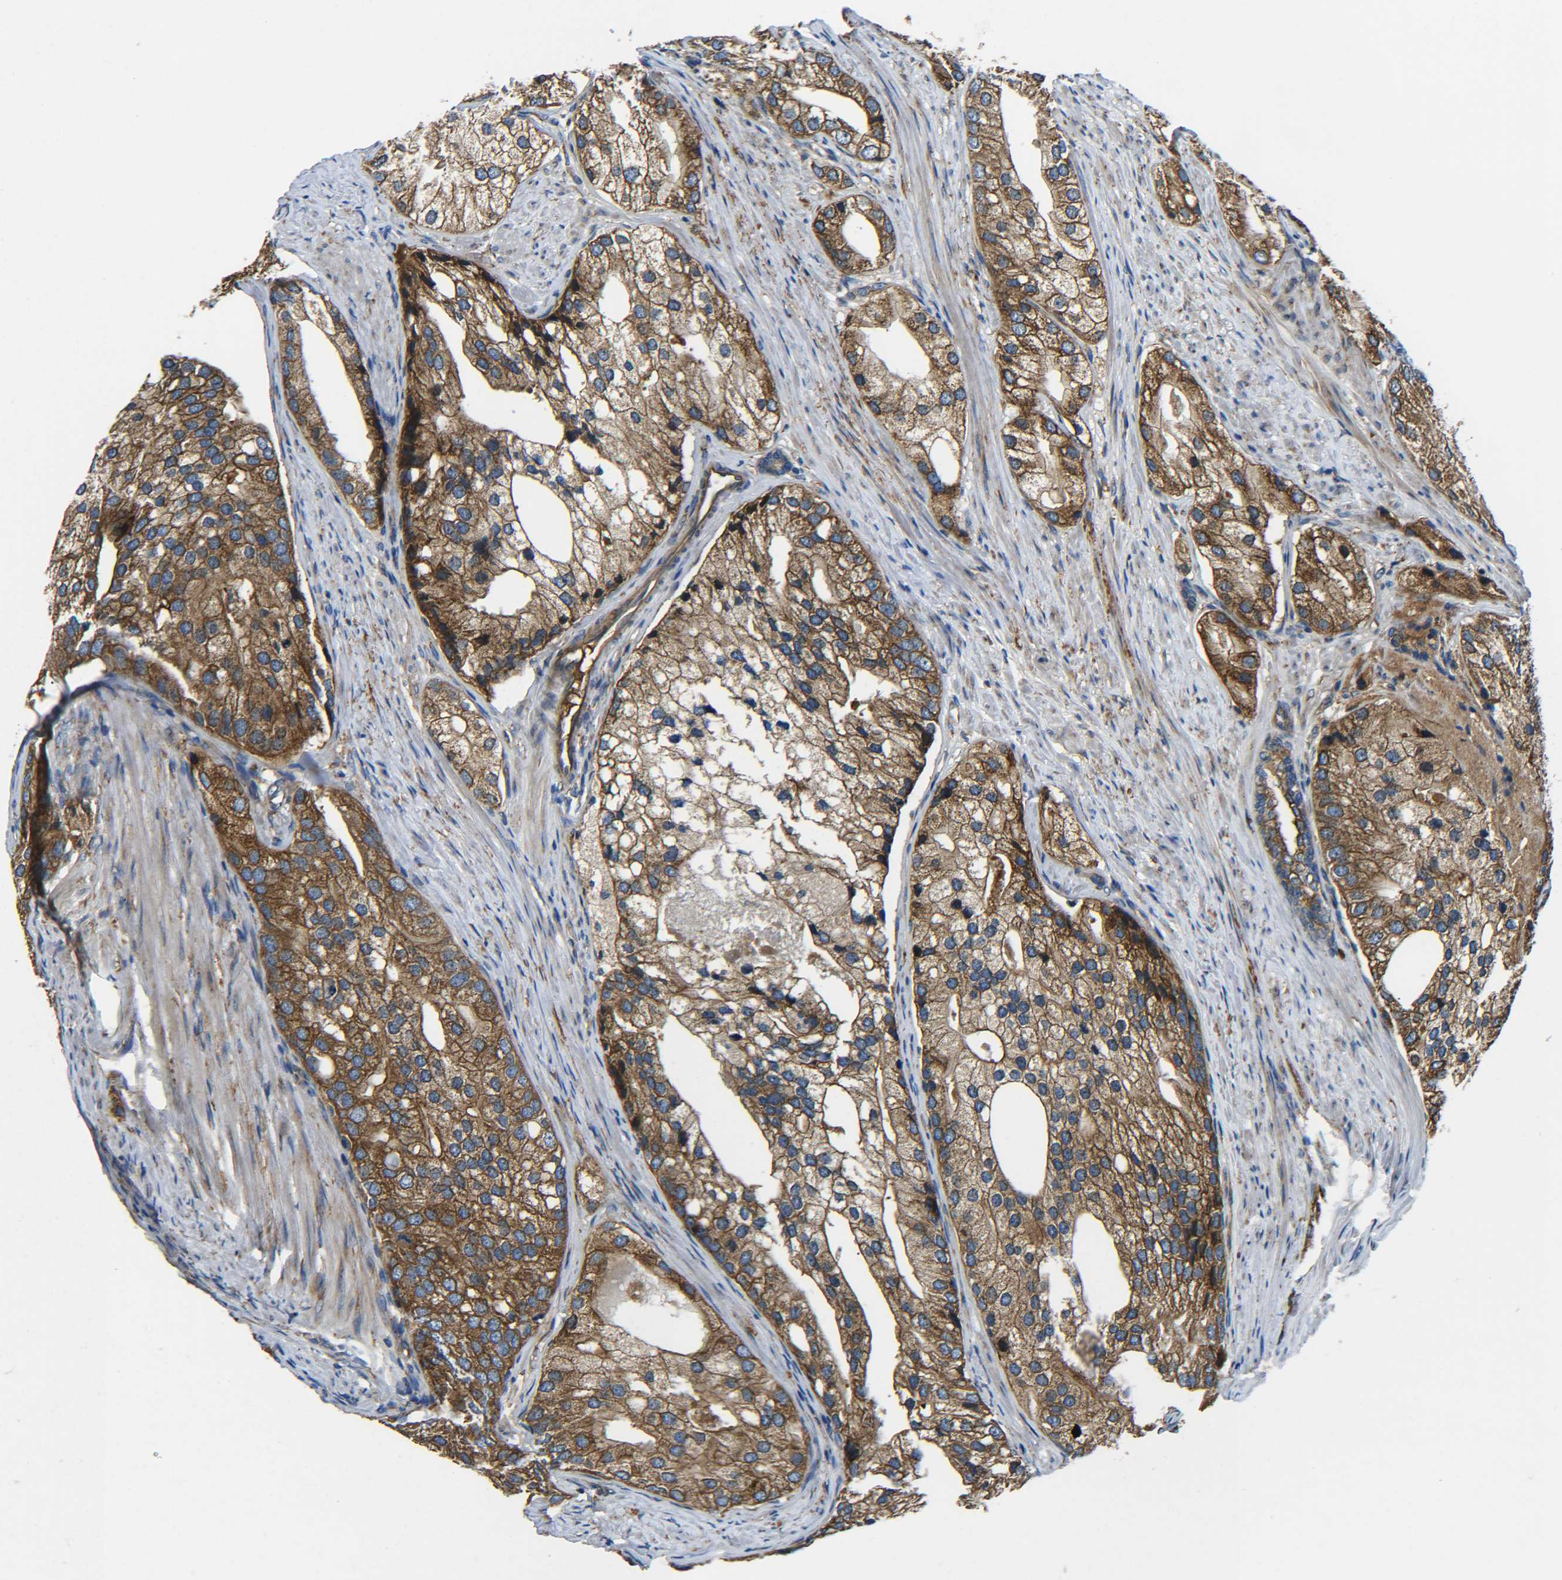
{"staining": {"intensity": "moderate", "quantity": ">75%", "location": "cytoplasmic/membranous"}, "tissue": "prostate cancer", "cell_type": "Tumor cells", "image_type": "cancer", "snomed": [{"axis": "morphology", "description": "Adenocarcinoma, Low grade"}, {"axis": "topography", "description": "Prostate"}], "caption": "Protein positivity by immunohistochemistry (IHC) shows moderate cytoplasmic/membranous positivity in approximately >75% of tumor cells in low-grade adenocarcinoma (prostate). The protein is shown in brown color, while the nuclei are stained blue.", "gene": "PREB", "patient": {"sex": "male", "age": 69}}